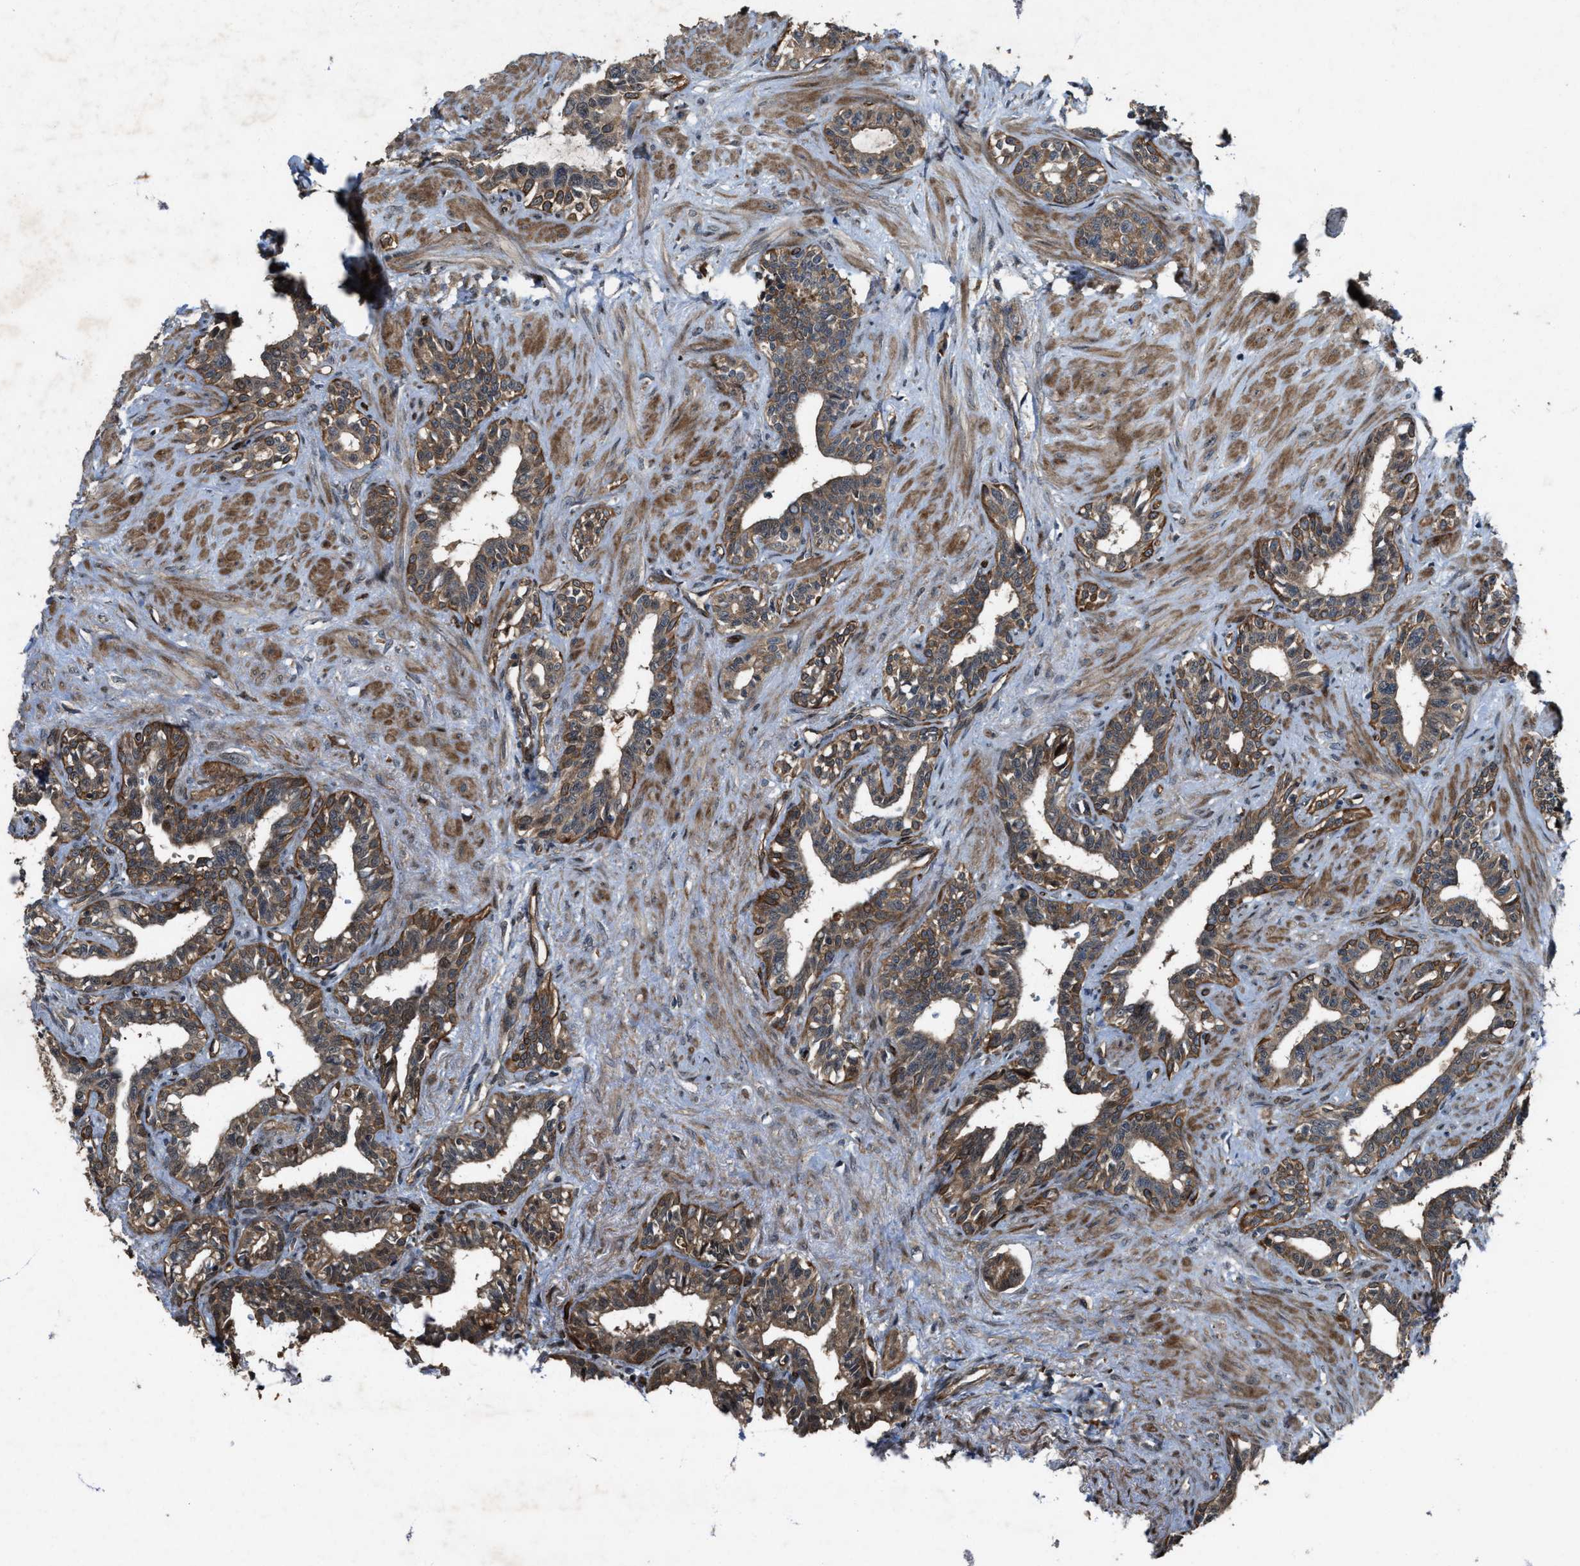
{"staining": {"intensity": "moderate", "quantity": ">75%", "location": "cytoplasmic/membranous"}, "tissue": "seminal vesicle", "cell_type": "Glandular cells", "image_type": "normal", "snomed": [{"axis": "morphology", "description": "Normal tissue, NOS"}, {"axis": "morphology", "description": "Adenocarcinoma, High grade"}, {"axis": "topography", "description": "Prostate"}, {"axis": "topography", "description": "Seminal veicle"}], "caption": "IHC histopathology image of unremarkable seminal vesicle: human seminal vesicle stained using immunohistochemistry demonstrates medium levels of moderate protein expression localized specifically in the cytoplasmic/membranous of glandular cells, appearing as a cytoplasmic/membranous brown color.", "gene": "LRRC72", "patient": {"sex": "male", "age": 55}}